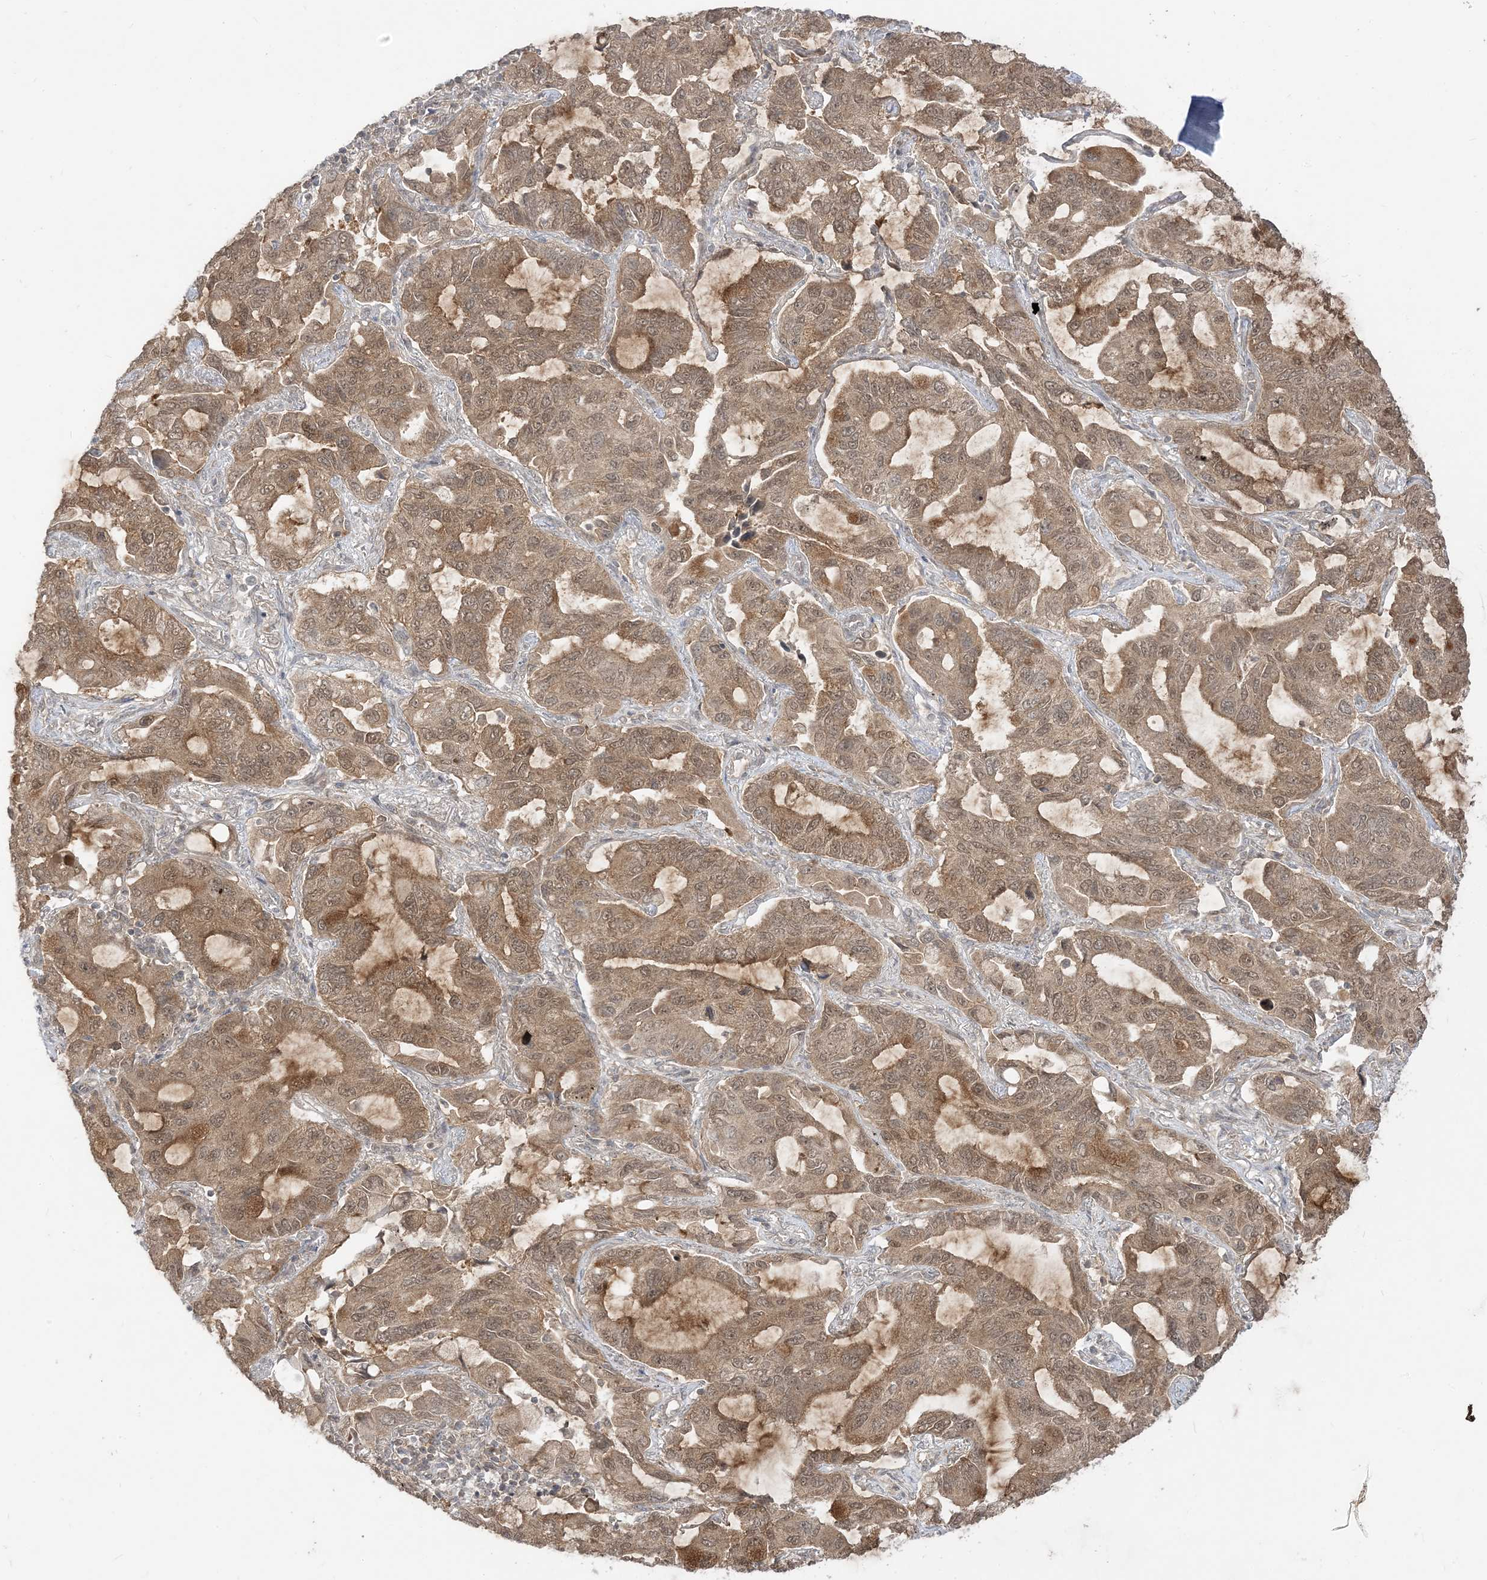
{"staining": {"intensity": "moderate", "quantity": ">75%", "location": "cytoplasmic/membranous,nuclear"}, "tissue": "lung cancer", "cell_type": "Tumor cells", "image_type": "cancer", "snomed": [{"axis": "morphology", "description": "Adenocarcinoma, NOS"}, {"axis": "topography", "description": "Lung"}], "caption": "A brown stain shows moderate cytoplasmic/membranous and nuclear staining of a protein in lung cancer (adenocarcinoma) tumor cells. (Stains: DAB in brown, nuclei in blue, Microscopy: brightfield microscopy at high magnification).", "gene": "TBCC", "patient": {"sex": "male", "age": 64}}